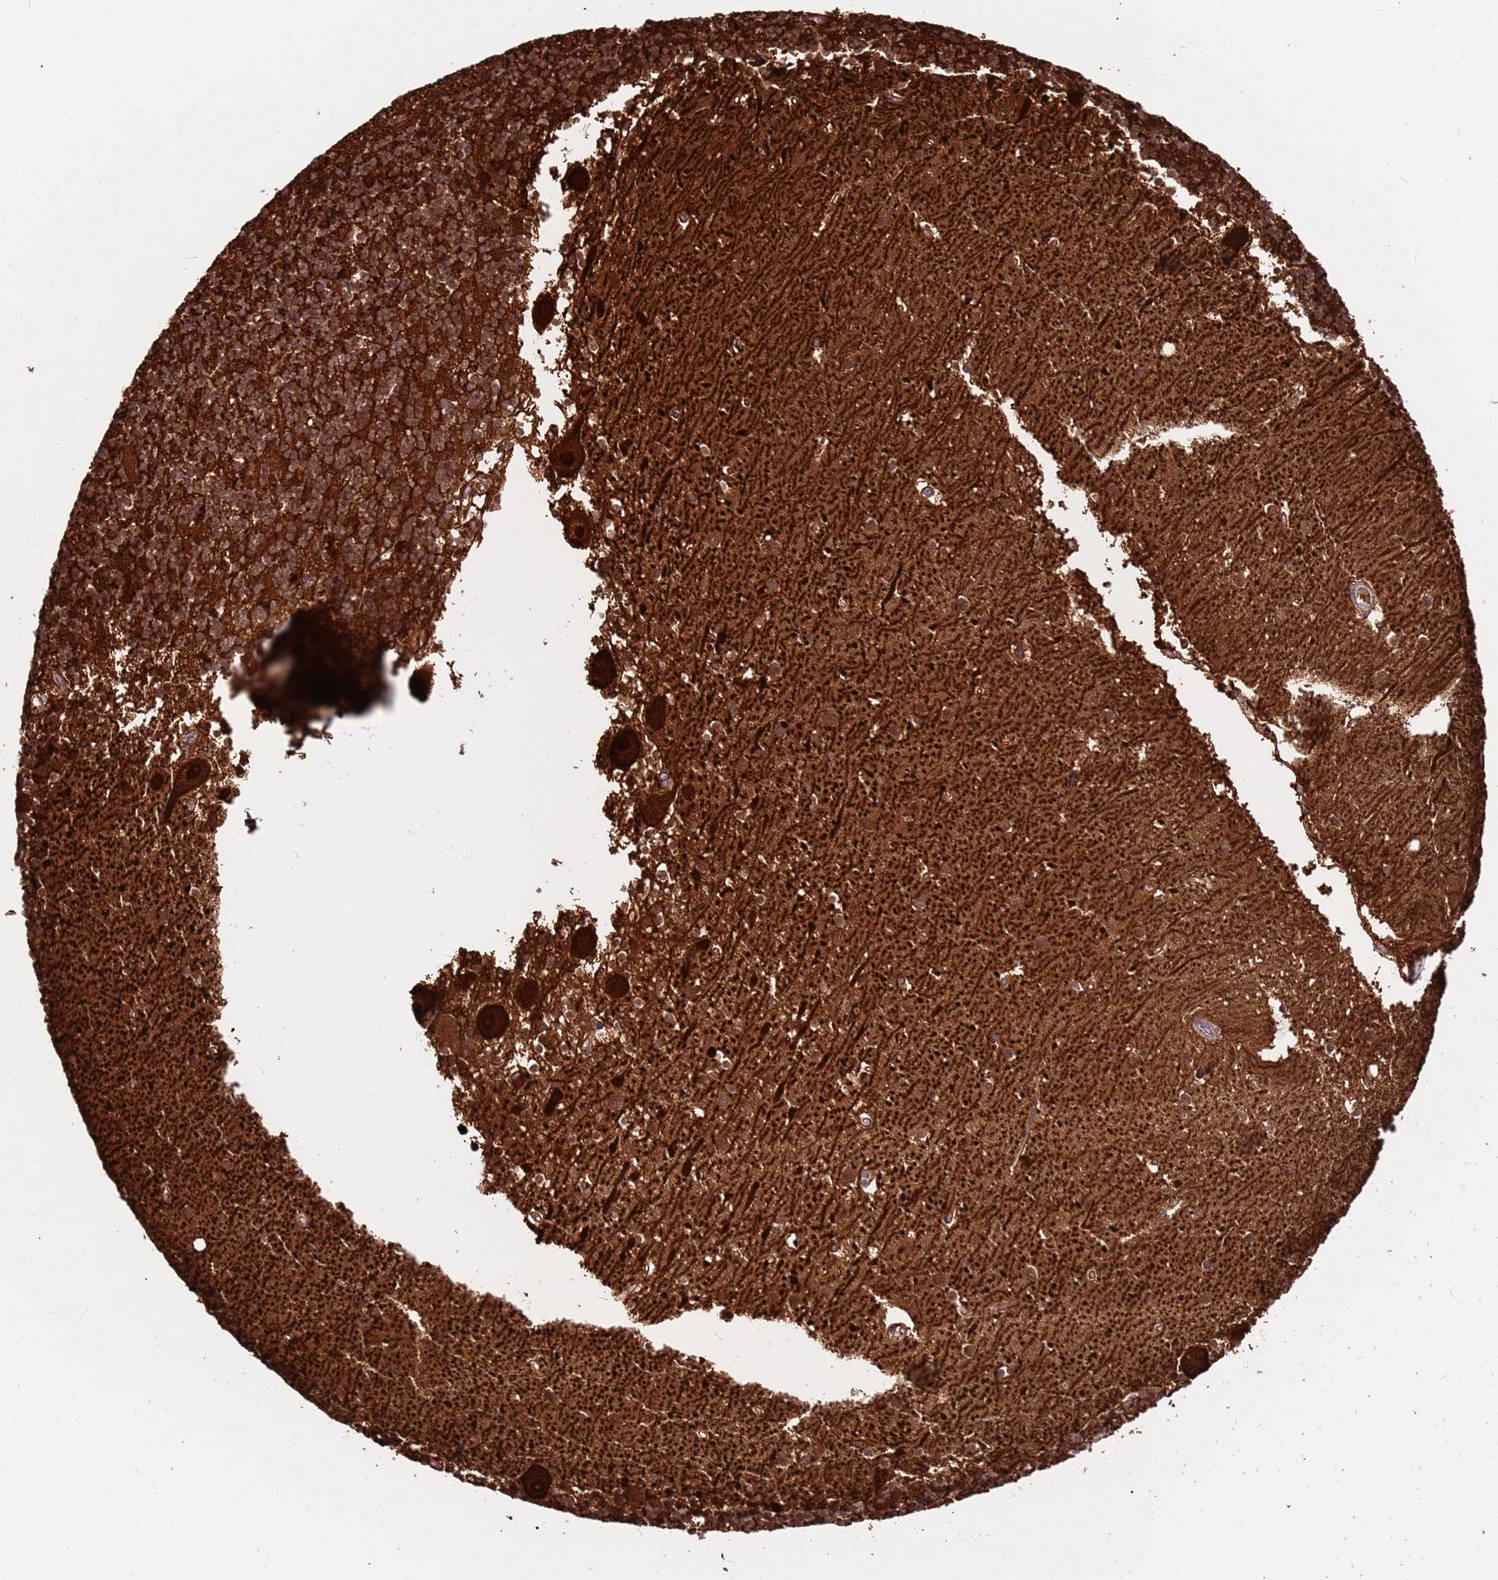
{"staining": {"intensity": "strong", "quantity": ">75%", "location": "cytoplasmic/membranous"}, "tissue": "cerebellum", "cell_type": "Cells in granular layer", "image_type": "normal", "snomed": [{"axis": "morphology", "description": "Normal tissue, NOS"}, {"axis": "topography", "description": "Cerebellum"}], "caption": "Immunohistochemical staining of normal cerebellum demonstrates strong cytoplasmic/membranous protein positivity in about >75% of cells in granular layer. (Brightfield microscopy of DAB IHC at high magnification).", "gene": "MTG2", "patient": {"sex": "male", "age": 54}}